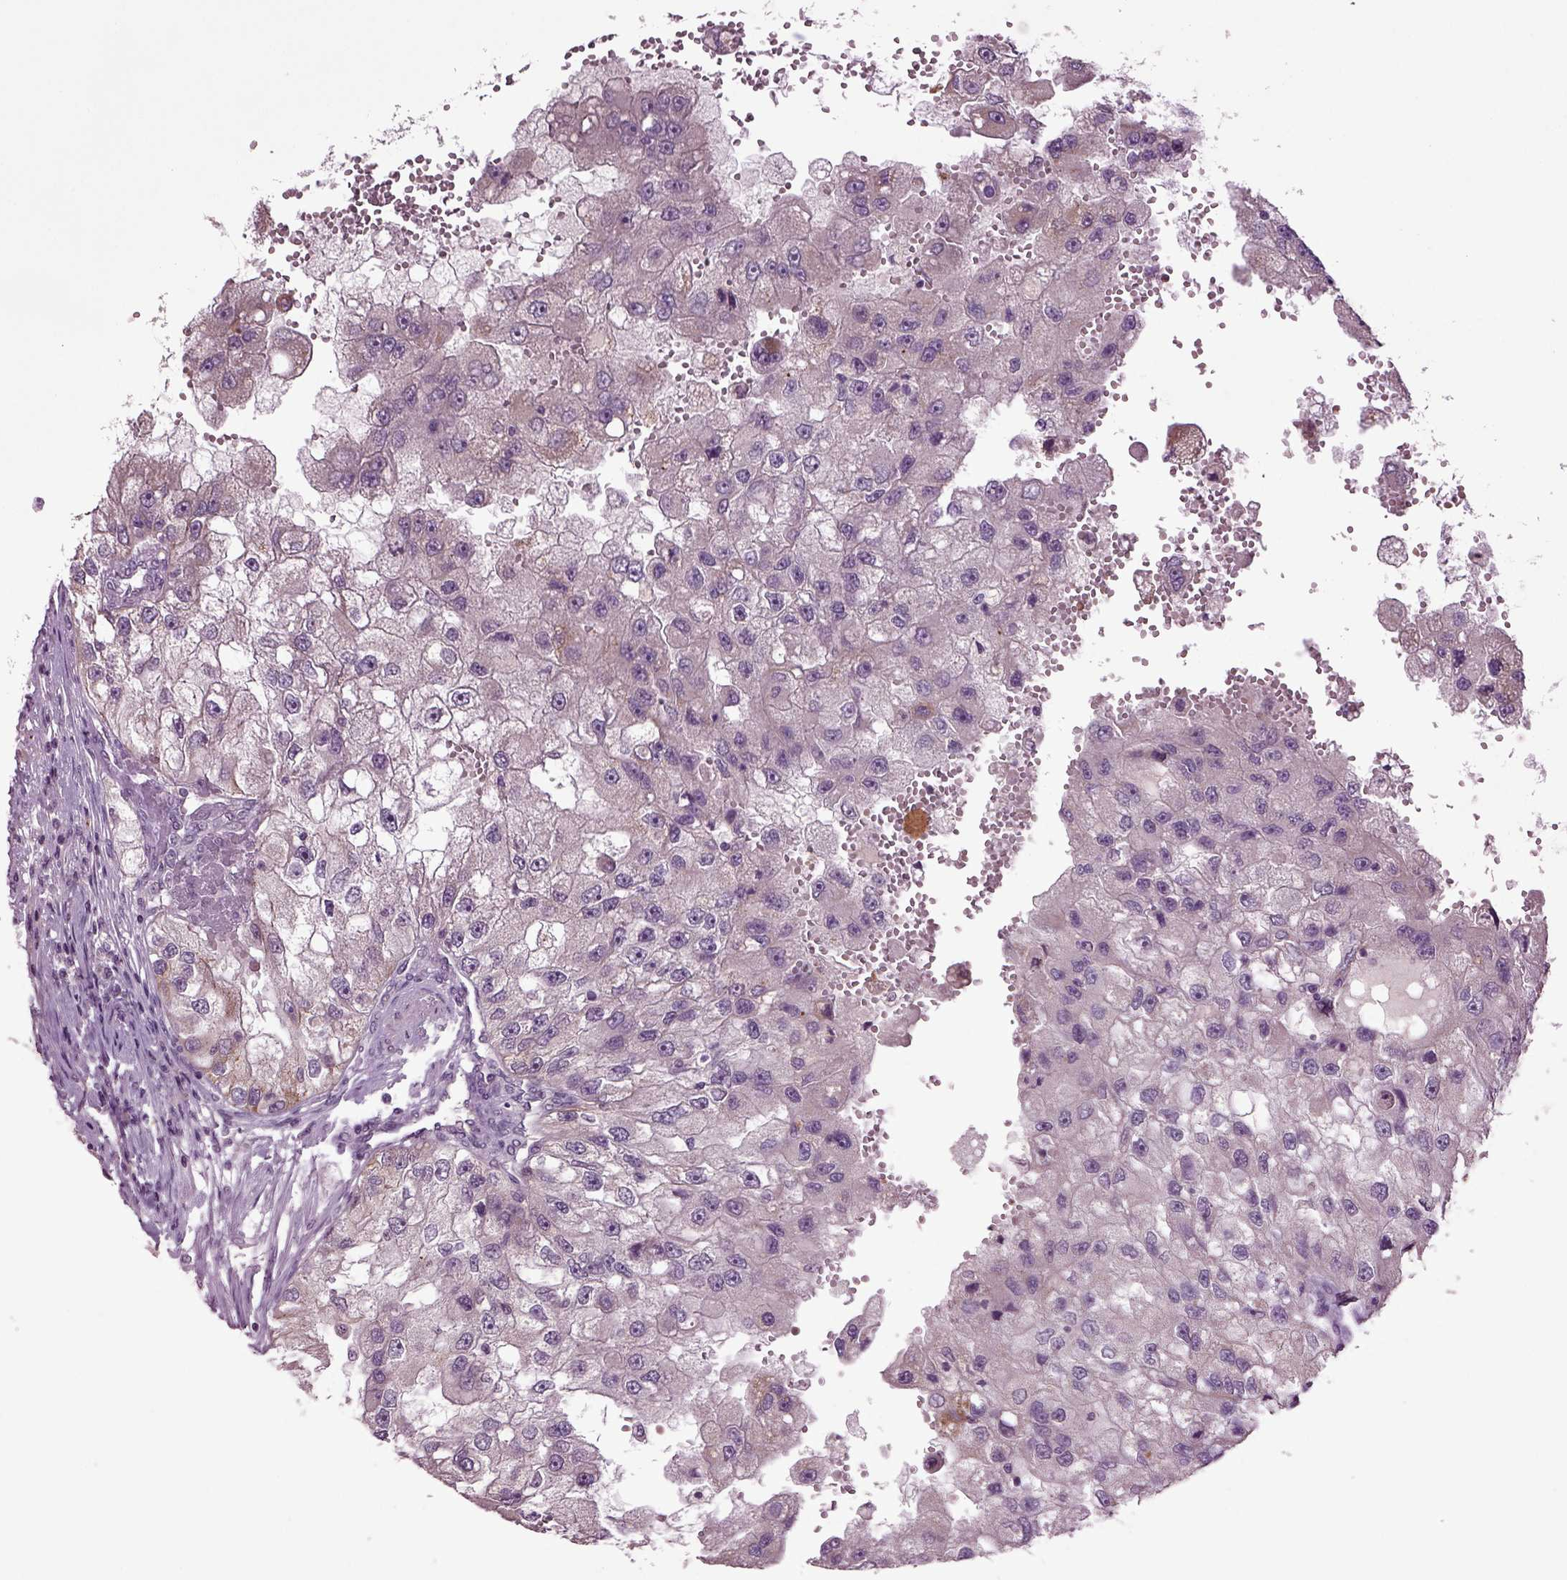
{"staining": {"intensity": "moderate", "quantity": "<25%", "location": "cytoplasmic/membranous"}, "tissue": "renal cancer", "cell_type": "Tumor cells", "image_type": "cancer", "snomed": [{"axis": "morphology", "description": "Adenocarcinoma, NOS"}, {"axis": "topography", "description": "Kidney"}], "caption": "Moderate cytoplasmic/membranous expression is present in approximately <25% of tumor cells in adenocarcinoma (renal). The protein is shown in brown color, while the nuclei are stained blue.", "gene": "SLC17A6", "patient": {"sex": "male", "age": 63}}